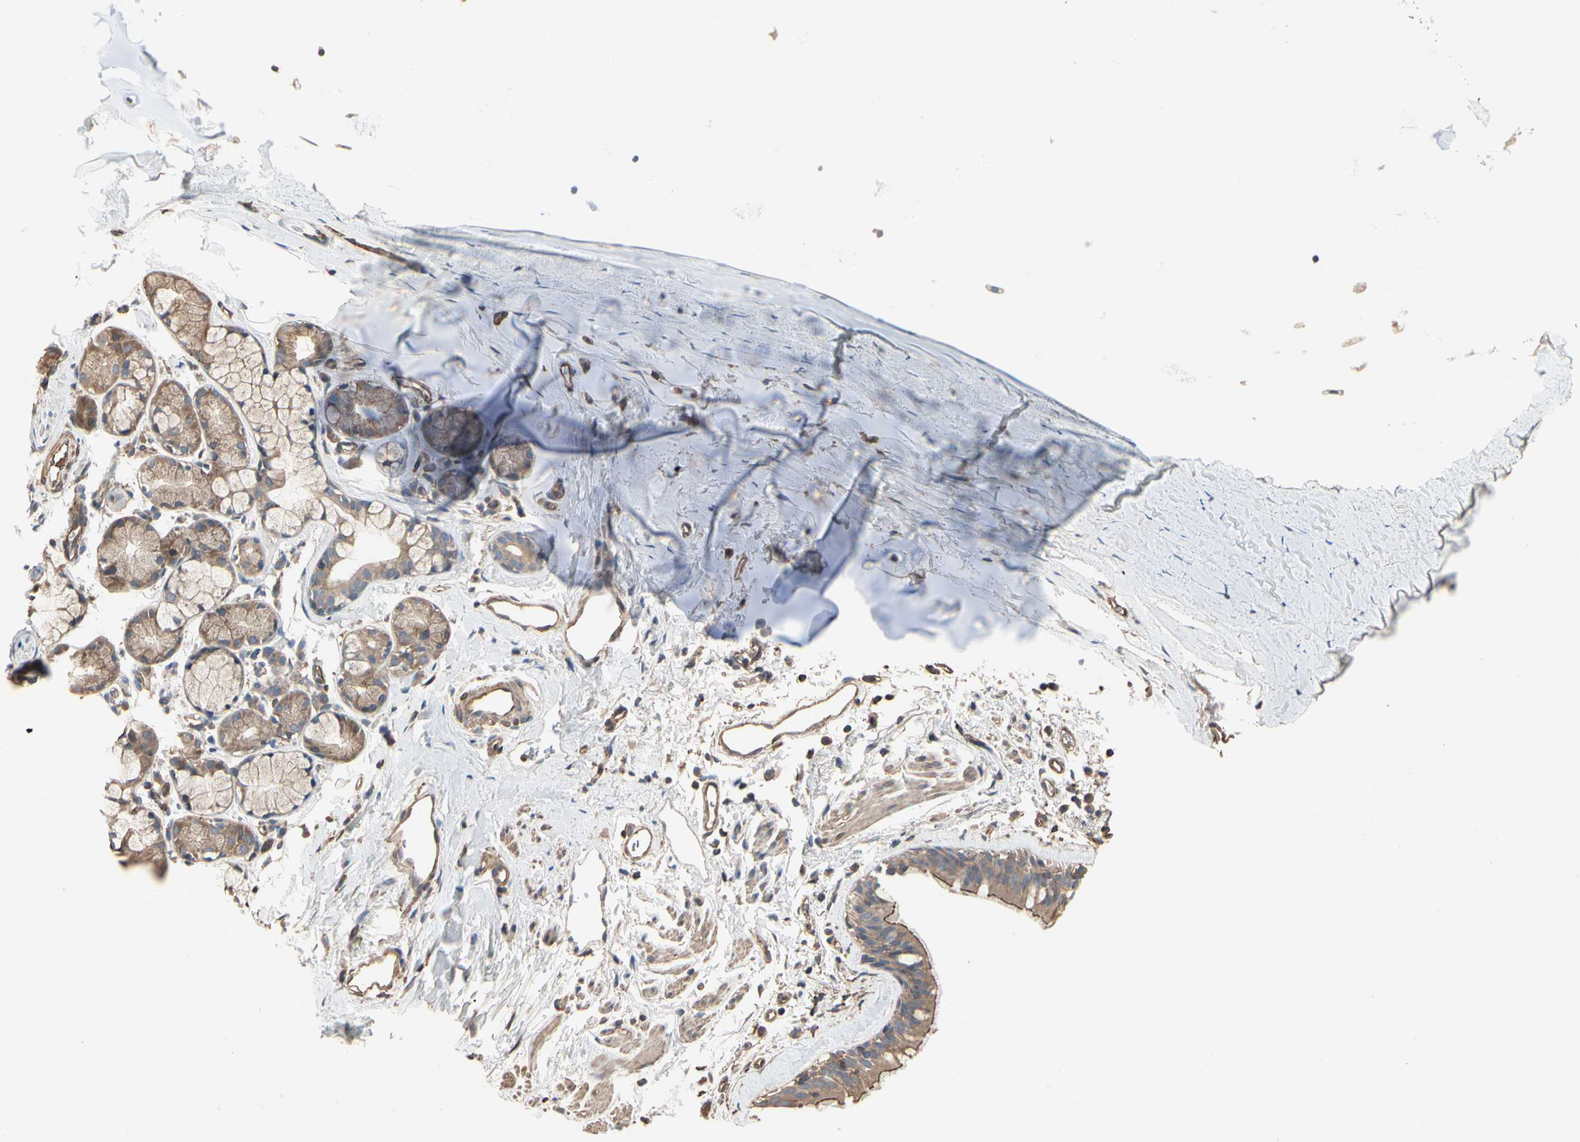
{"staining": {"intensity": "moderate", "quantity": ">75%", "location": "cytoplasmic/membranous"}, "tissue": "bronchus", "cell_type": "Respiratory epithelial cells", "image_type": "normal", "snomed": [{"axis": "morphology", "description": "Normal tissue, NOS"}, {"axis": "morphology", "description": "Malignant melanoma, Metastatic site"}, {"axis": "topography", "description": "Bronchus"}, {"axis": "topography", "description": "Lung"}], "caption": "High-power microscopy captured an IHC histopathology image of unremarkable bronchus, revealing moderate cytoplasmic/membranous positivity in approximately >75% of respiratory epithelial cells. Using DAB (brown) and hematoxylin (blue) stains, captured at high magnification using brightfield microscopy.", "gene": "PDZK1", "patient": {"sex": "male", "age": 64}}